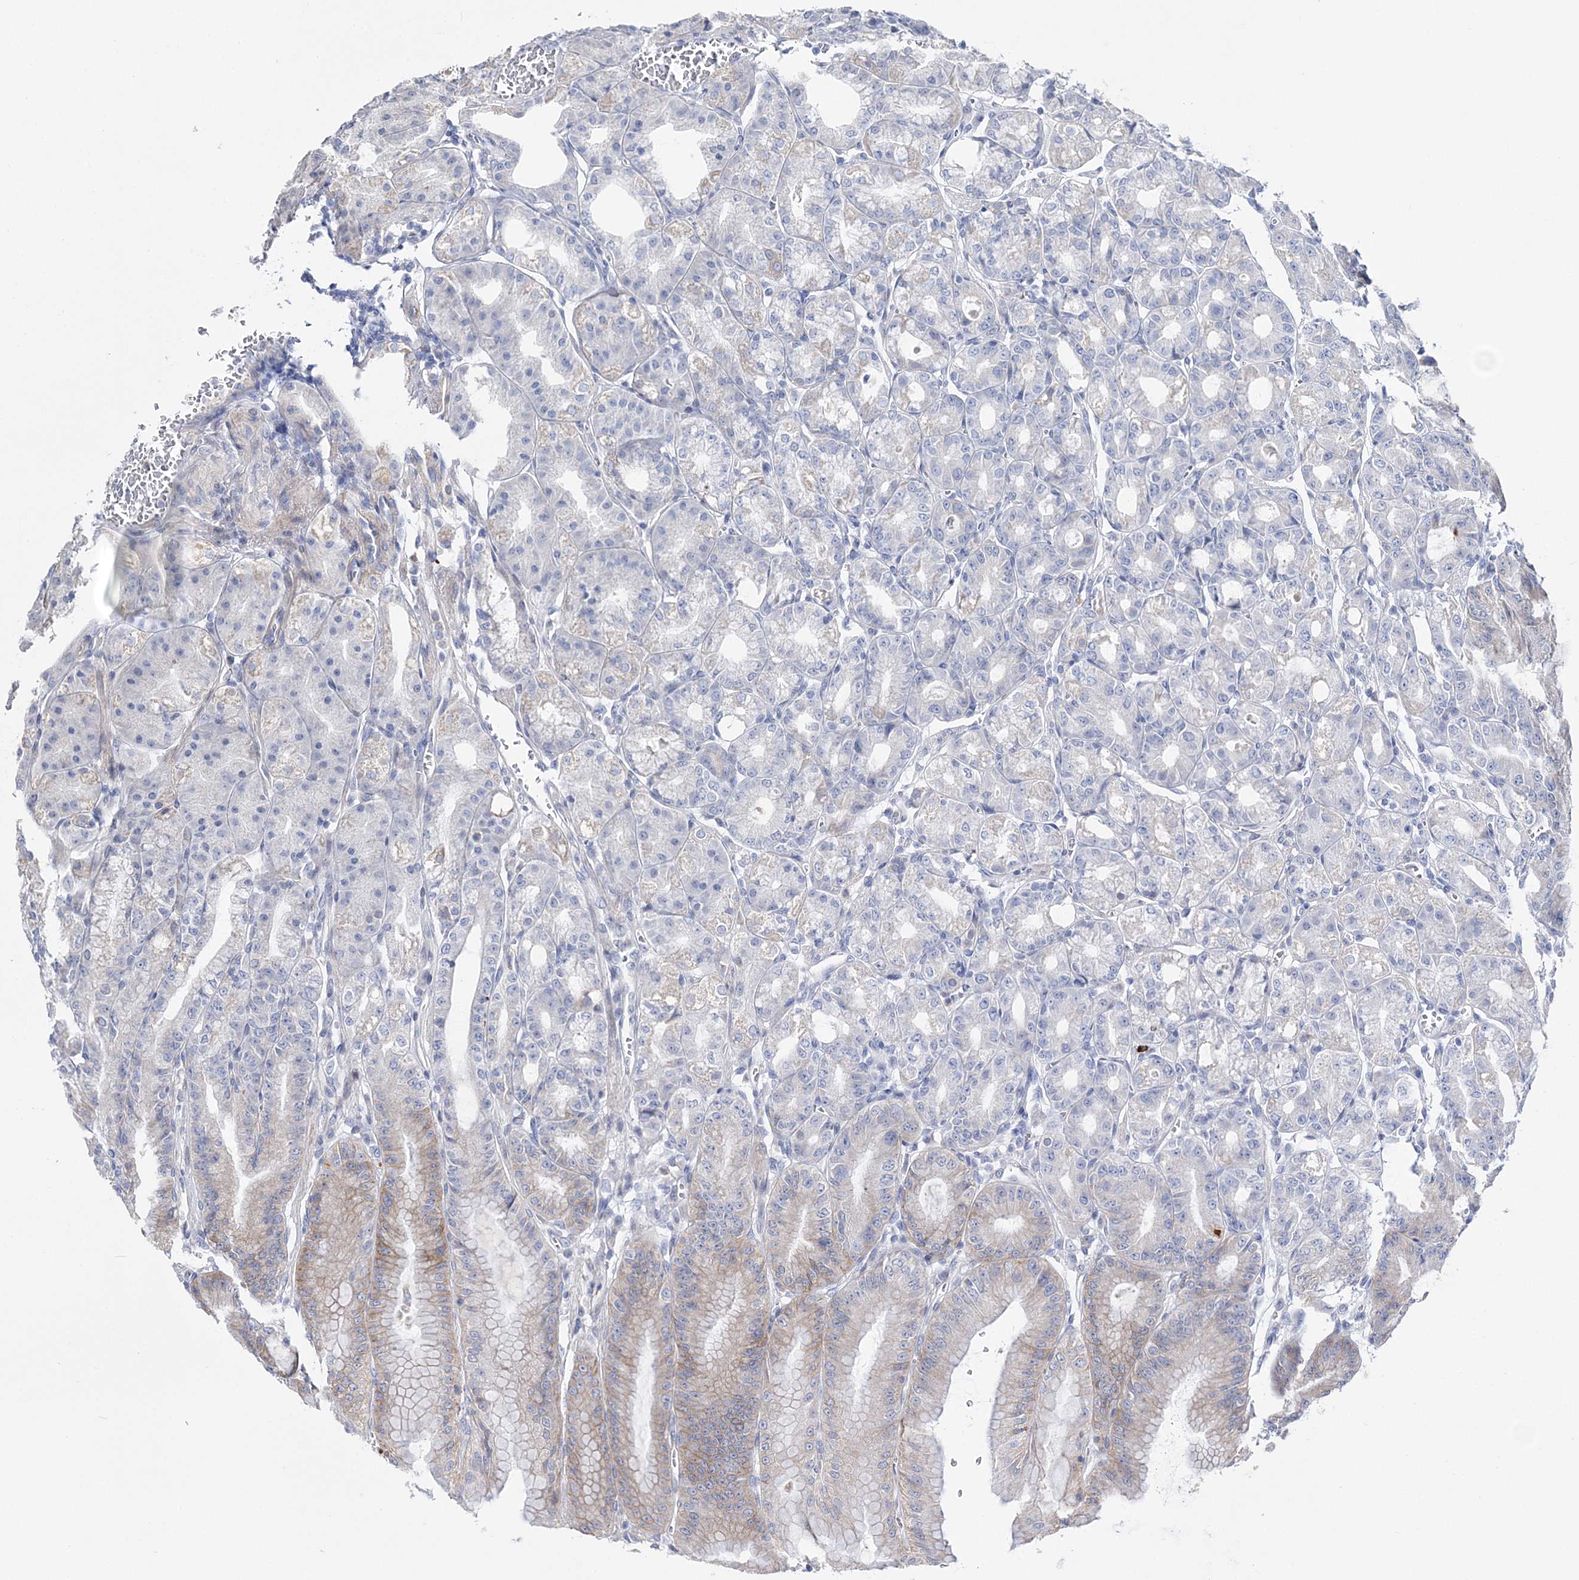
{"staining": {"intensity": "moderate", "quantity": "<25%", "location": "cytoplasmic/membranous"}, "tissue": "stomach", "cell_type": "Glandular cells", "image_type": "normal", "snomed": [{"axis": "morphology", "description": "Normal tissue, NOS"}, {"axis": "topography", "description": "Stomach, lower"}], "caption": "Normal stomach was stained to show a protein in brown. There is low levels of moderate cytoplasmic/membranous expression in approximately <25% of glandular cells.", "gene": "ANO1", "patient": {"sex": "male", "age": 71}}